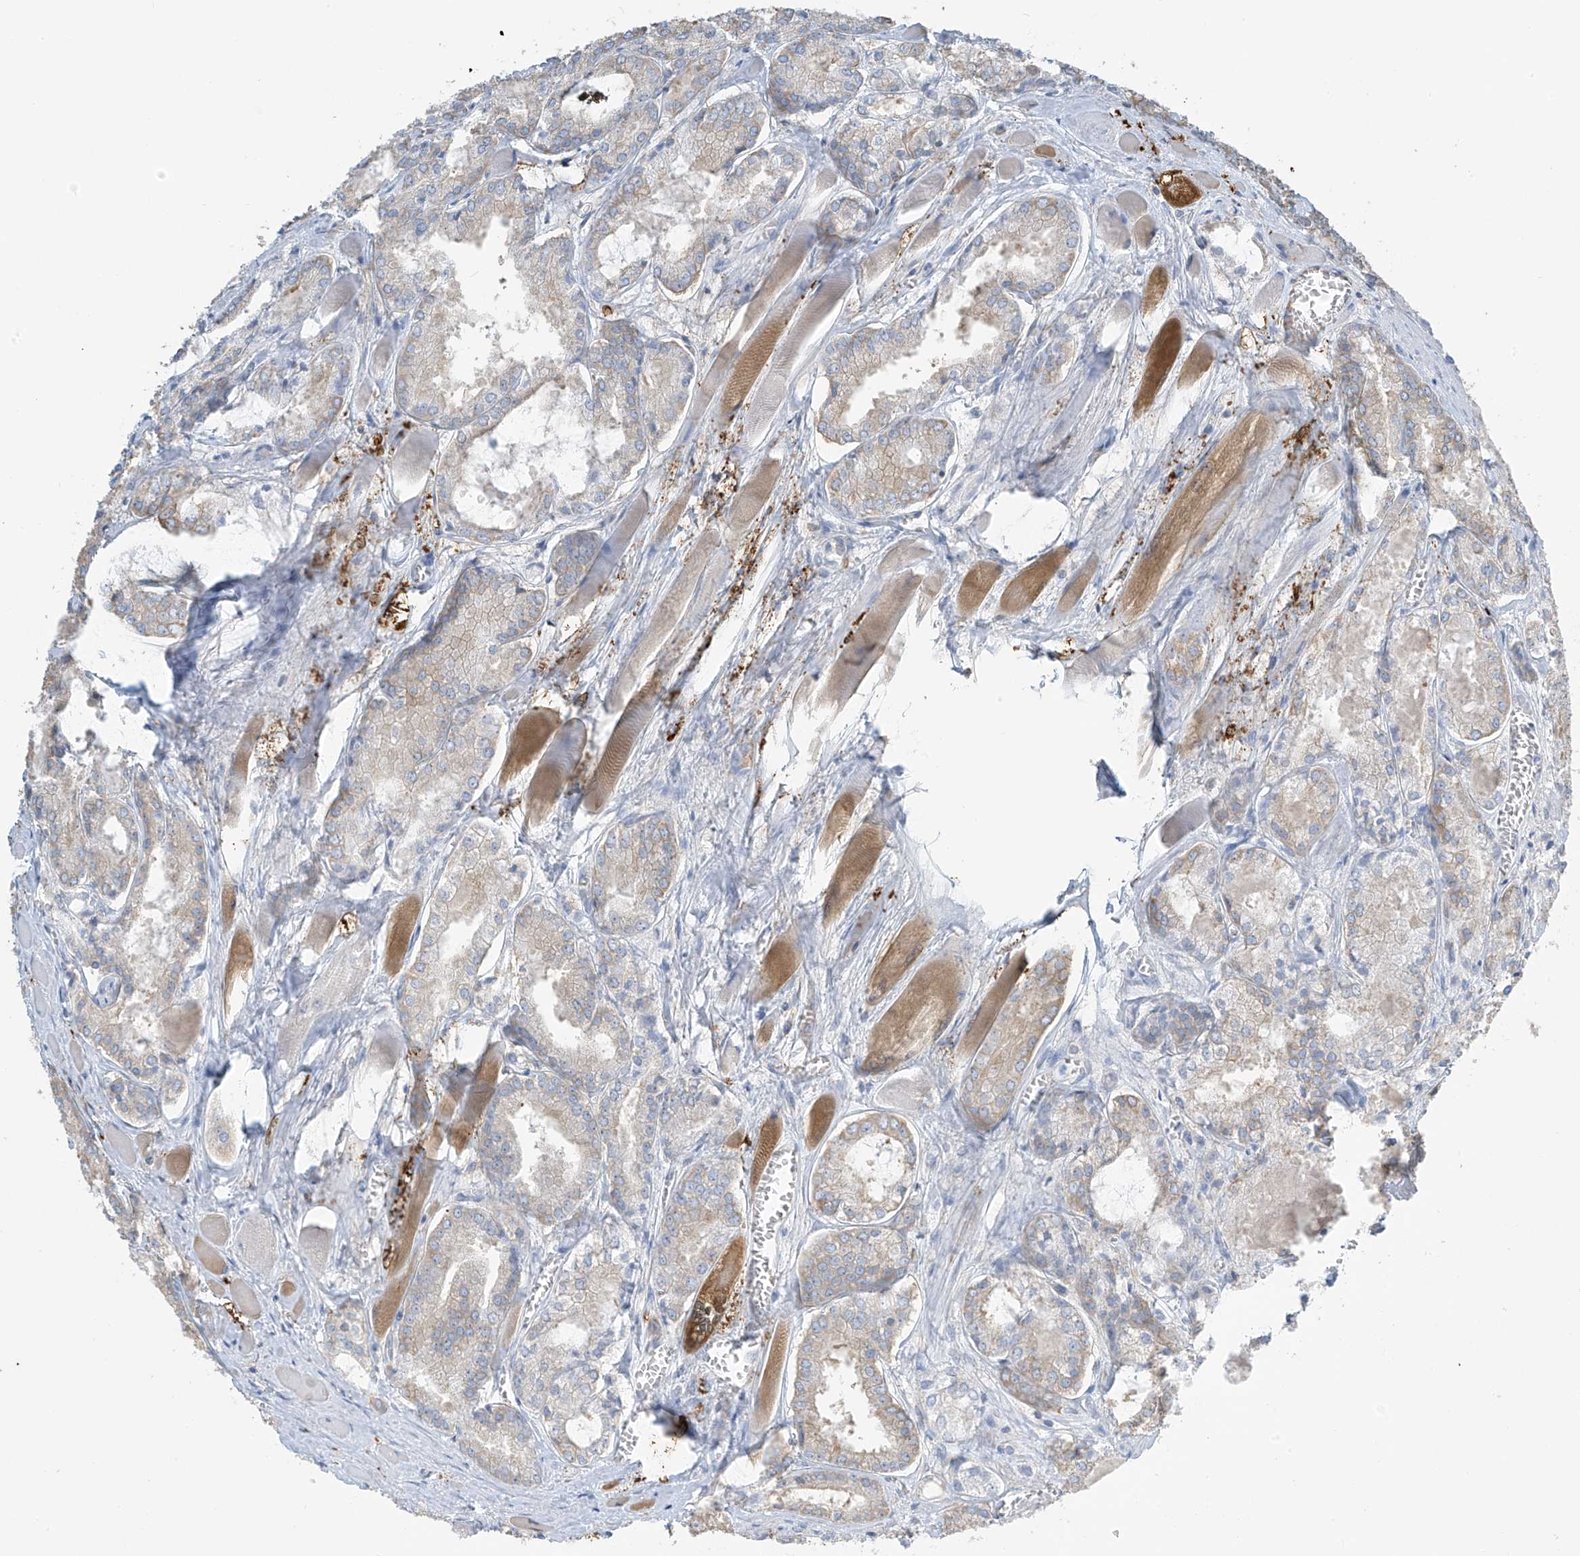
{"staining": {"intensity": "negative", "quantity": "none", "location": "none"}, "tissue": "prostate cancer", "cell_type": "Tumor cells", "image_type": "cancer", "snomed": [{"axis": "morphology", "description": "Adenocarcinoma, Low grade"}, {"axis": "topography", "description": "Prostate"}], "caption": "The immunohistochemistry micrograph has no significant staining in tumor cells of adenocarcinoma (low-grade) (prostate) tissue.", "gene": "ZNF846", "patient": {"sex": "male", "age": 67}}